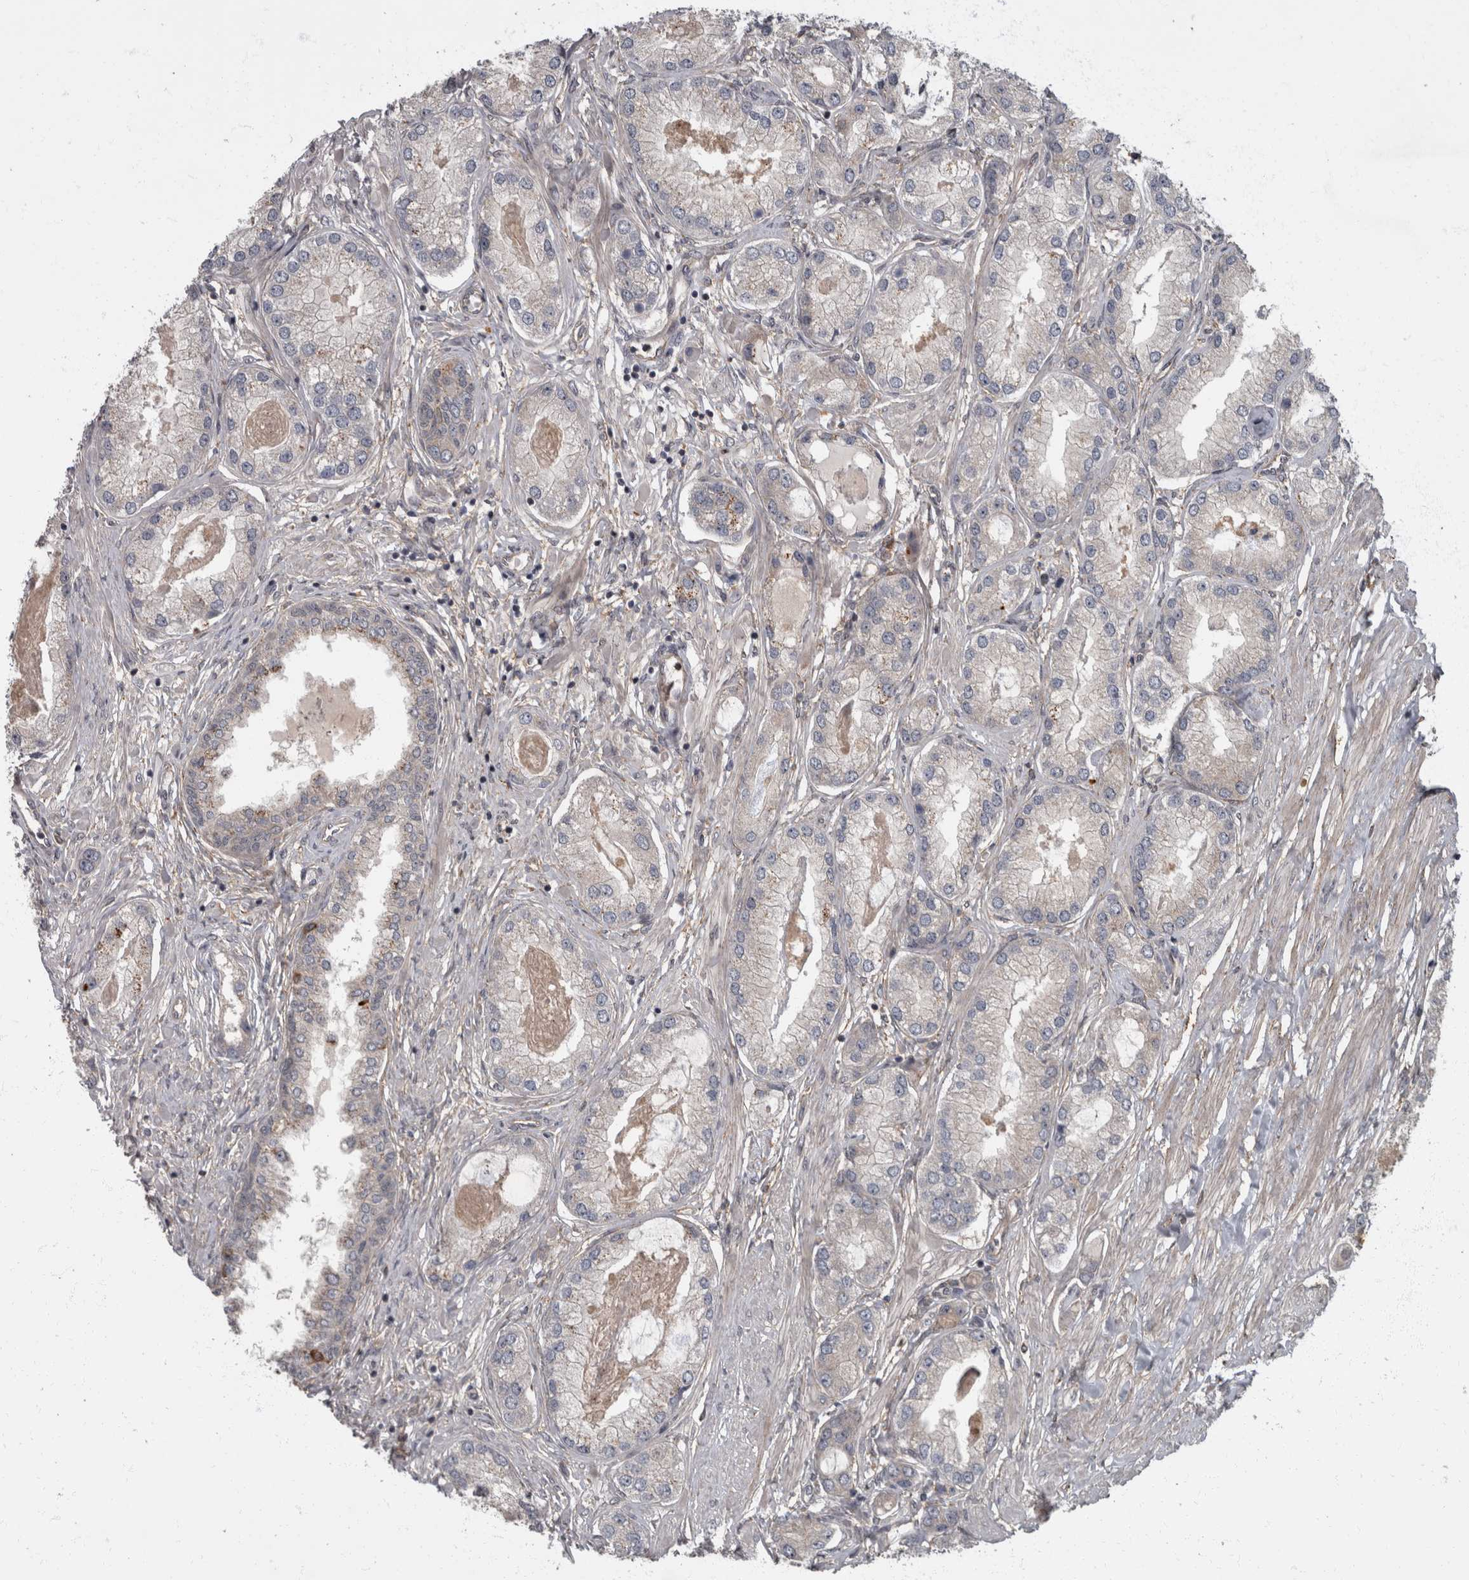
{"staining": {"intensity": "negative", "quantity": "none", "location": "none"}, "tissue": "prostate cancer", "cell_type": "Tumor cells", "image_type": "cancer", "snomed": [{"axis": "morphology", "description": "Adenocarcinoma, Low grade"}, {"axis": "topography", "description": "Prostate"}], "caption": "This is an immunohistochemistry (IHC) photomicrograph of prostate cancer. There is no expression in tumor cells.", "gene": "VEGFD", "patient": {"sex": "male", "age": 62}}